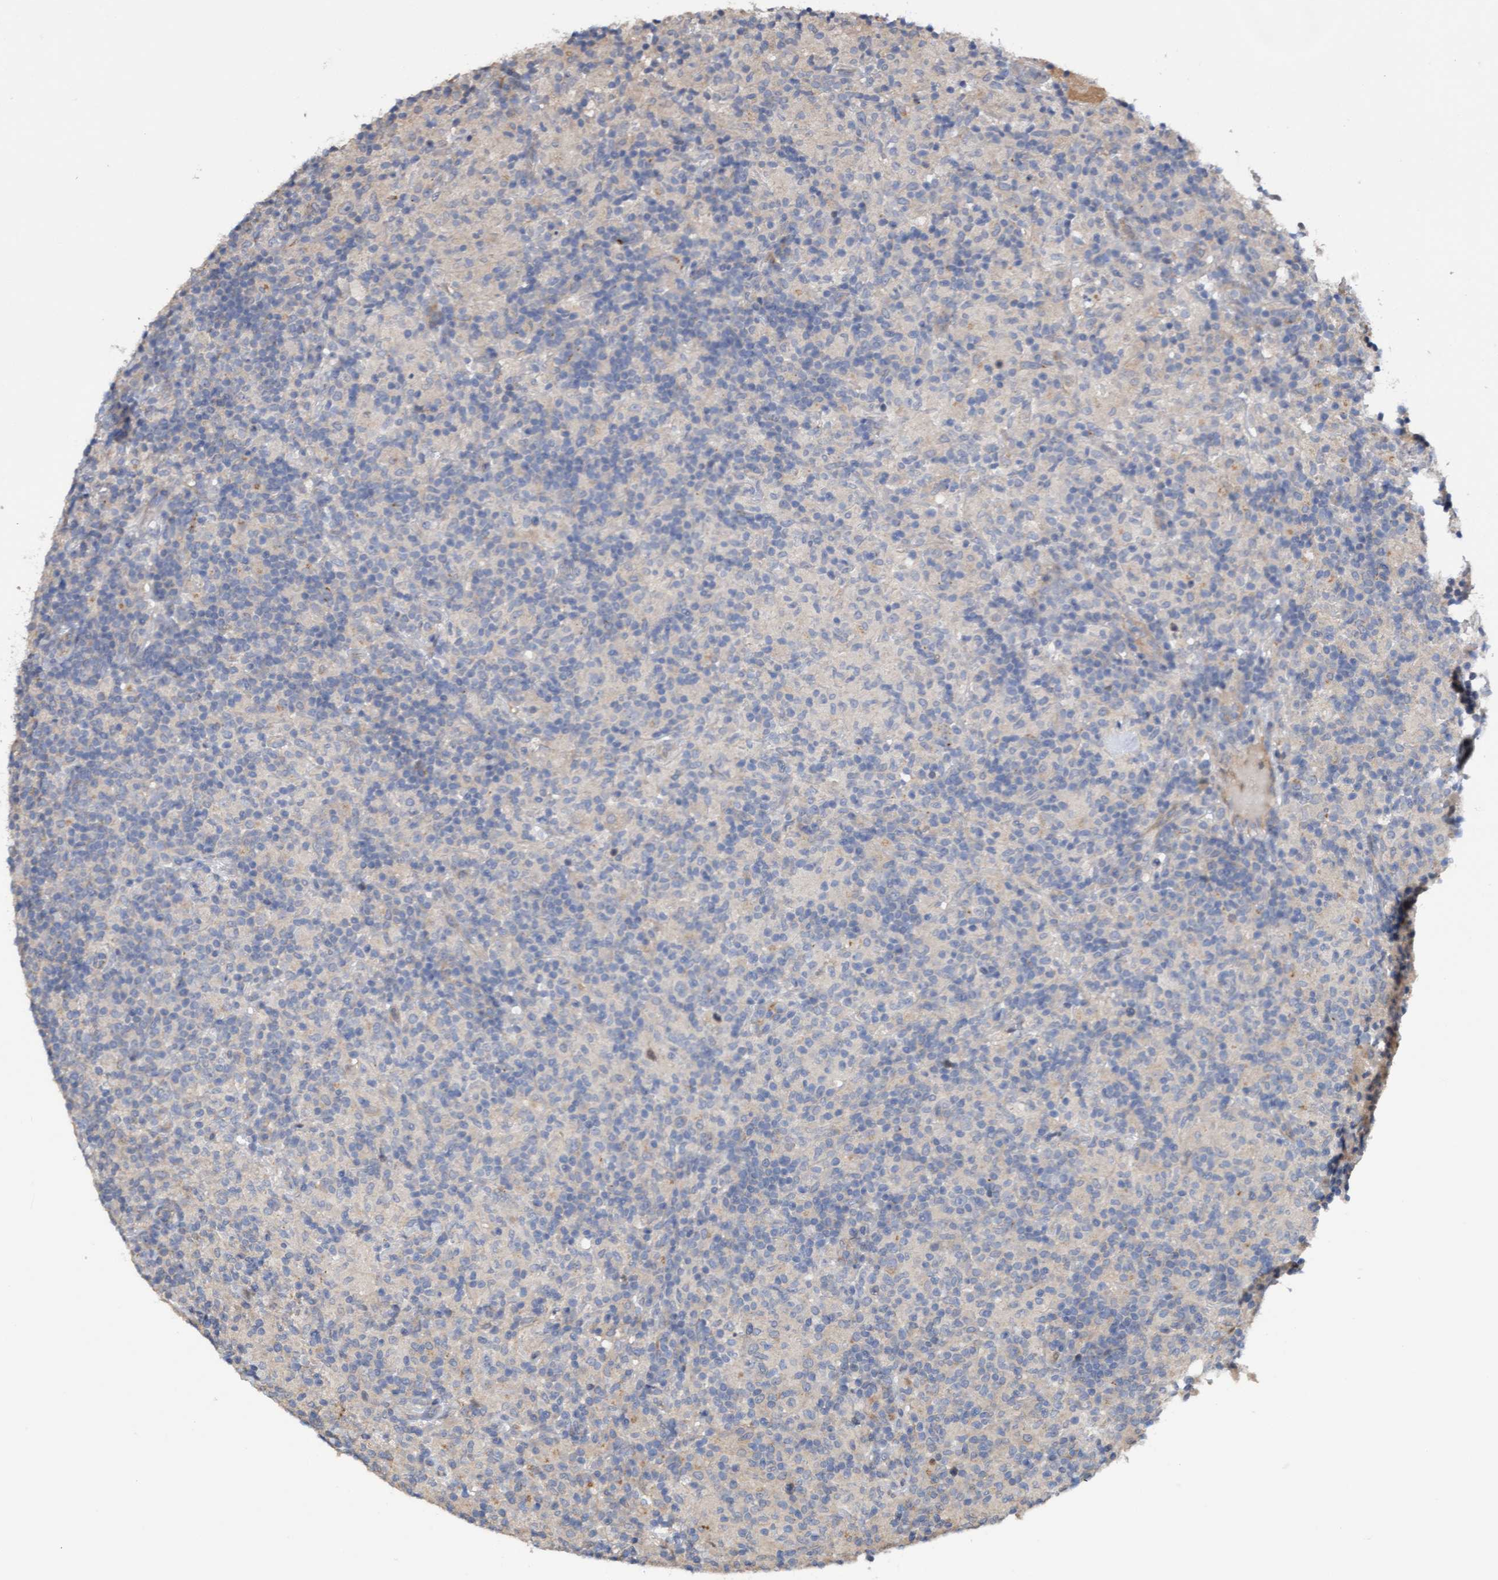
{"staining": {"intensity": "negative", "quantity": "none", "location": "none"}, "tissue": "lymphoma", "cell_type": "Tumor cells", "image_type": "cancer", "snomed": [{"axis": "morphology", "description": "Hodgkin's disease, NOS"}, {"axis": "topography", "description": "Lymph node"}], "caption": "A histopathology image of Hodgkin's disease stained for a protein exhibits no brown staining in tumor cells.", "gene": "ITFG1", "patient": {"sex": "male", "age": 70}}